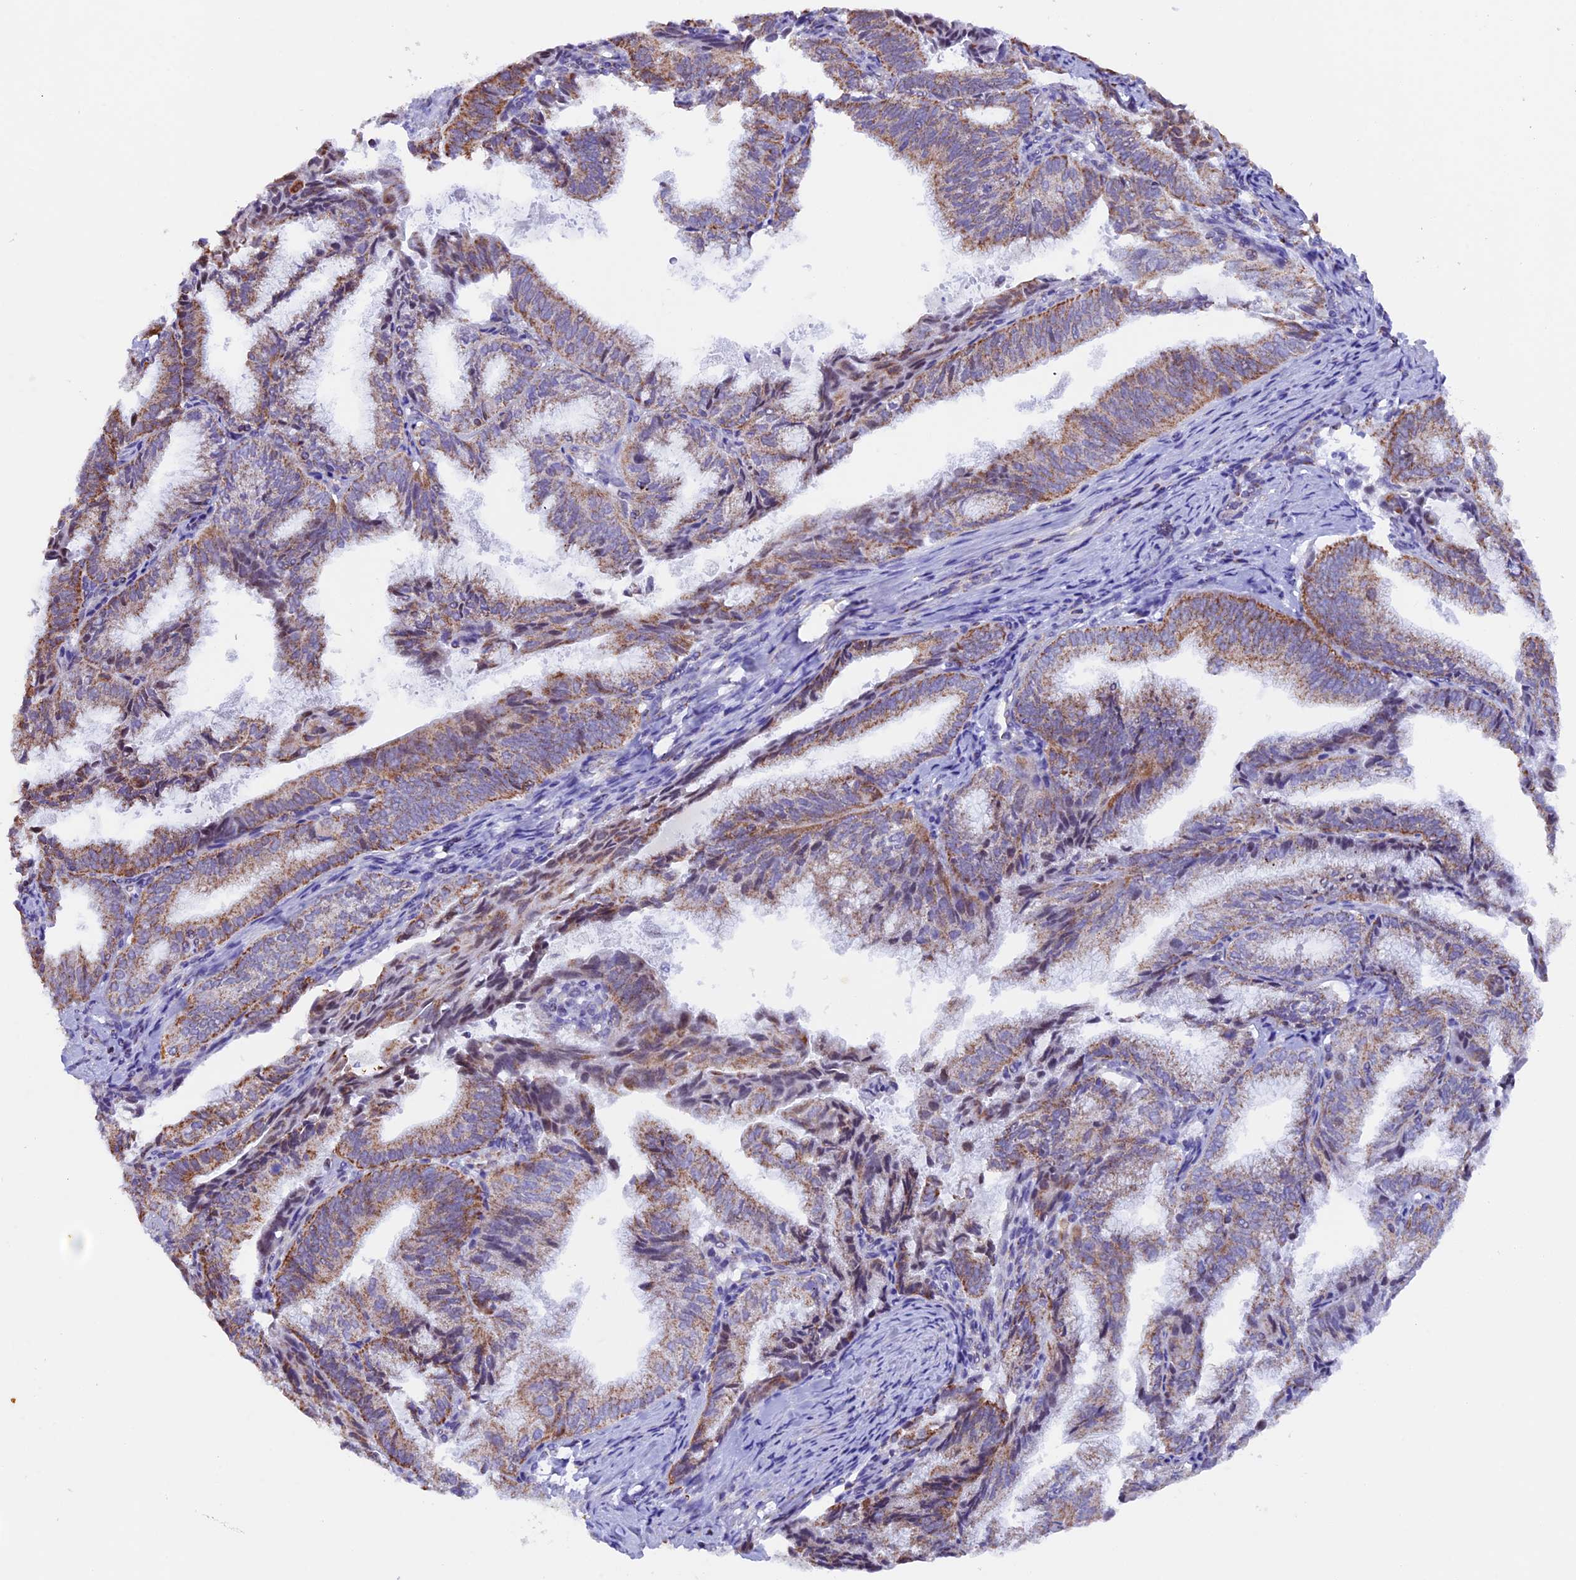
{"staining": {"intensity": "moderate", "quantity": ">75%", "location": "cytoplasmic/membranous"}, "tissue": "endometrial cancer", "cell_type": "Tumor cells", "image_type": "cancer", "snomed": [{"axis": "morphology", "description": "Adenocarcinoma, NOS"}, {"axis": "topography", "description": "Endometrium"}], "caption": "Endometrial adenocarcinoma stained for a protein (brown) demonstrates moderate cytoplasmic/membranous positive expression in approximately >75% of tumor cells.", "gene": "TFAM", "patient": {"sex": "female", "age": 49}}